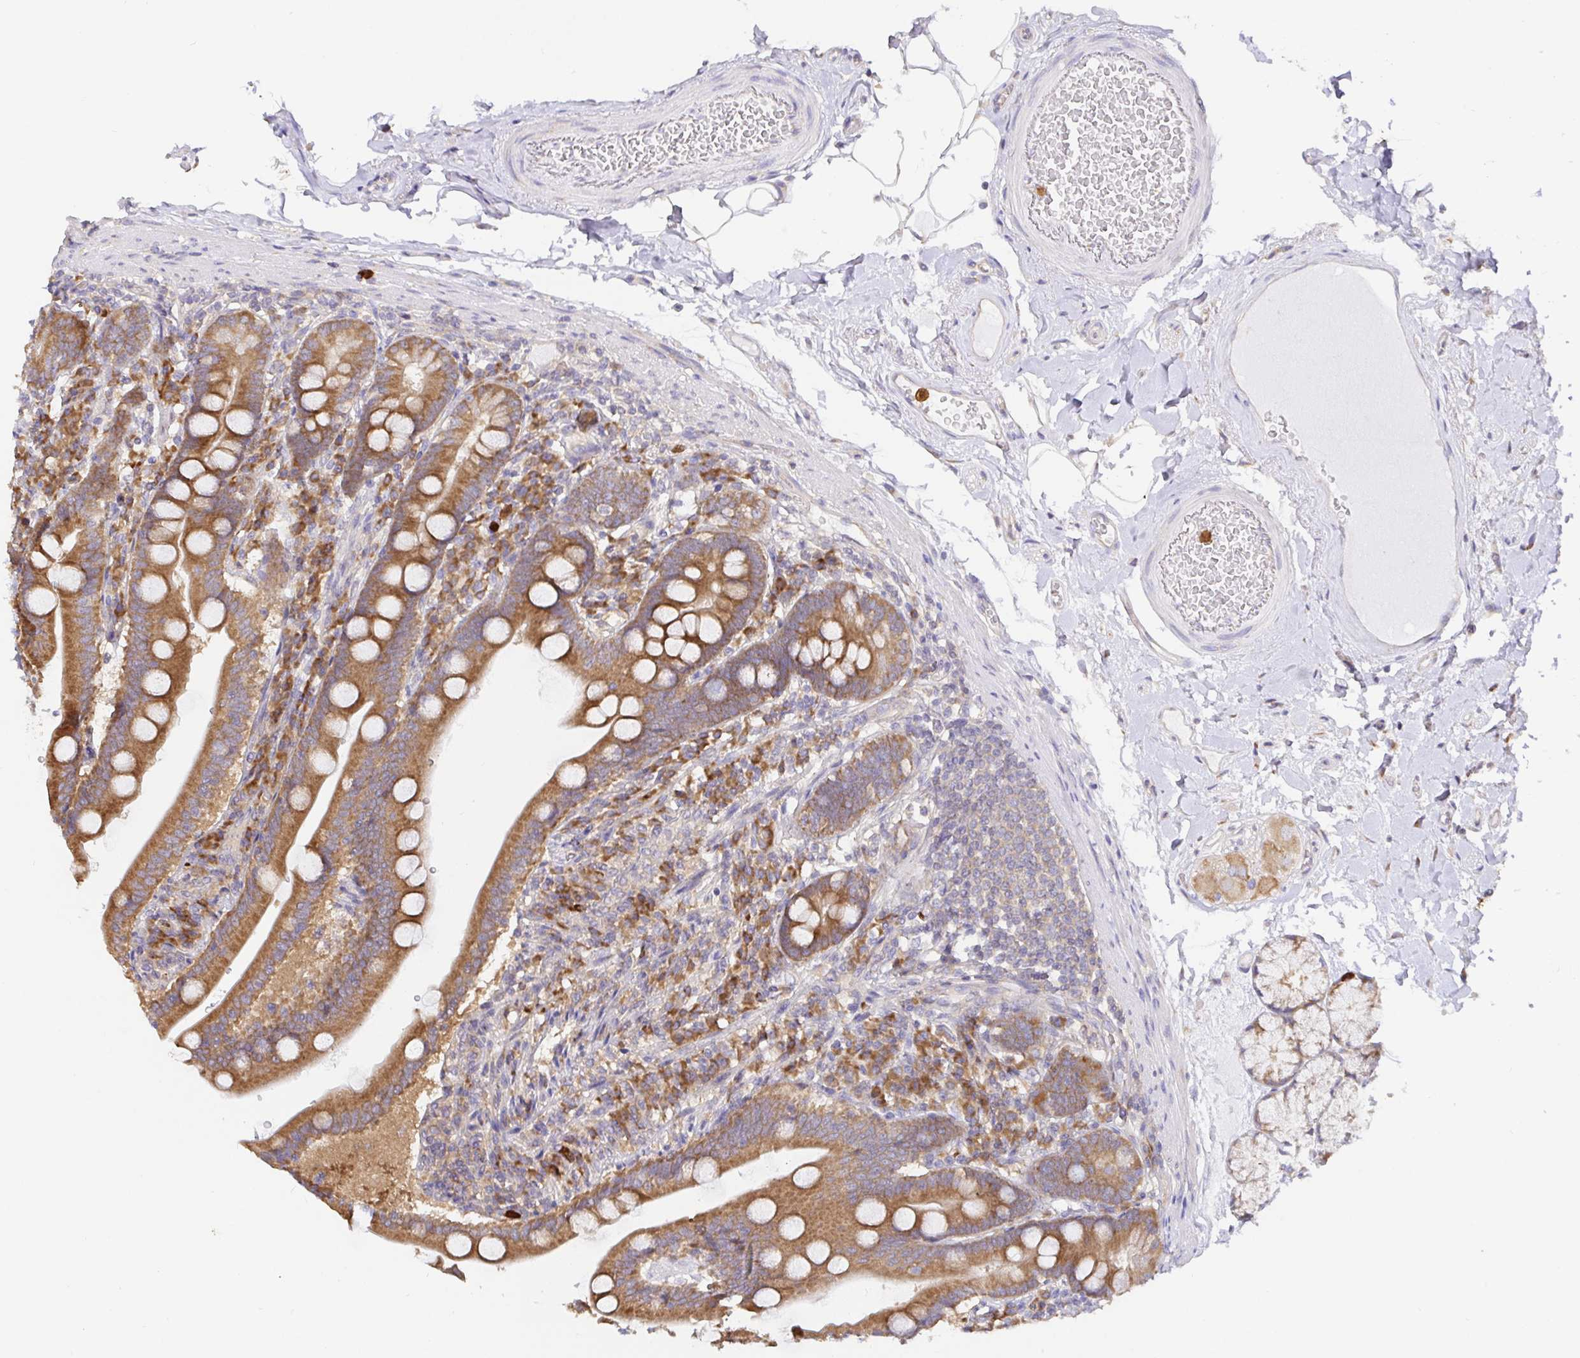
{"staining": {"intensity": "moderate", "quantity": ">75%", "location": "cytoplasmic/membranous"}, "tissue": "duodenum", "cell_type": "Glandular cells", "image_type": "normal", "snomed": [{"axis": "morphology", "description": "Normal tissue, NOS"}, {"axis": "topography", "description": "Duodenum"}], "caption": "Immunohistochemical staining of unremarkable human duodenum reveals >75% levels of moderate cytoplasmic/membranous protein positivity in approximately >75% of glandular cells.", "gene": "PDPK1", "patient": {"sex": "female", "age": 67}}